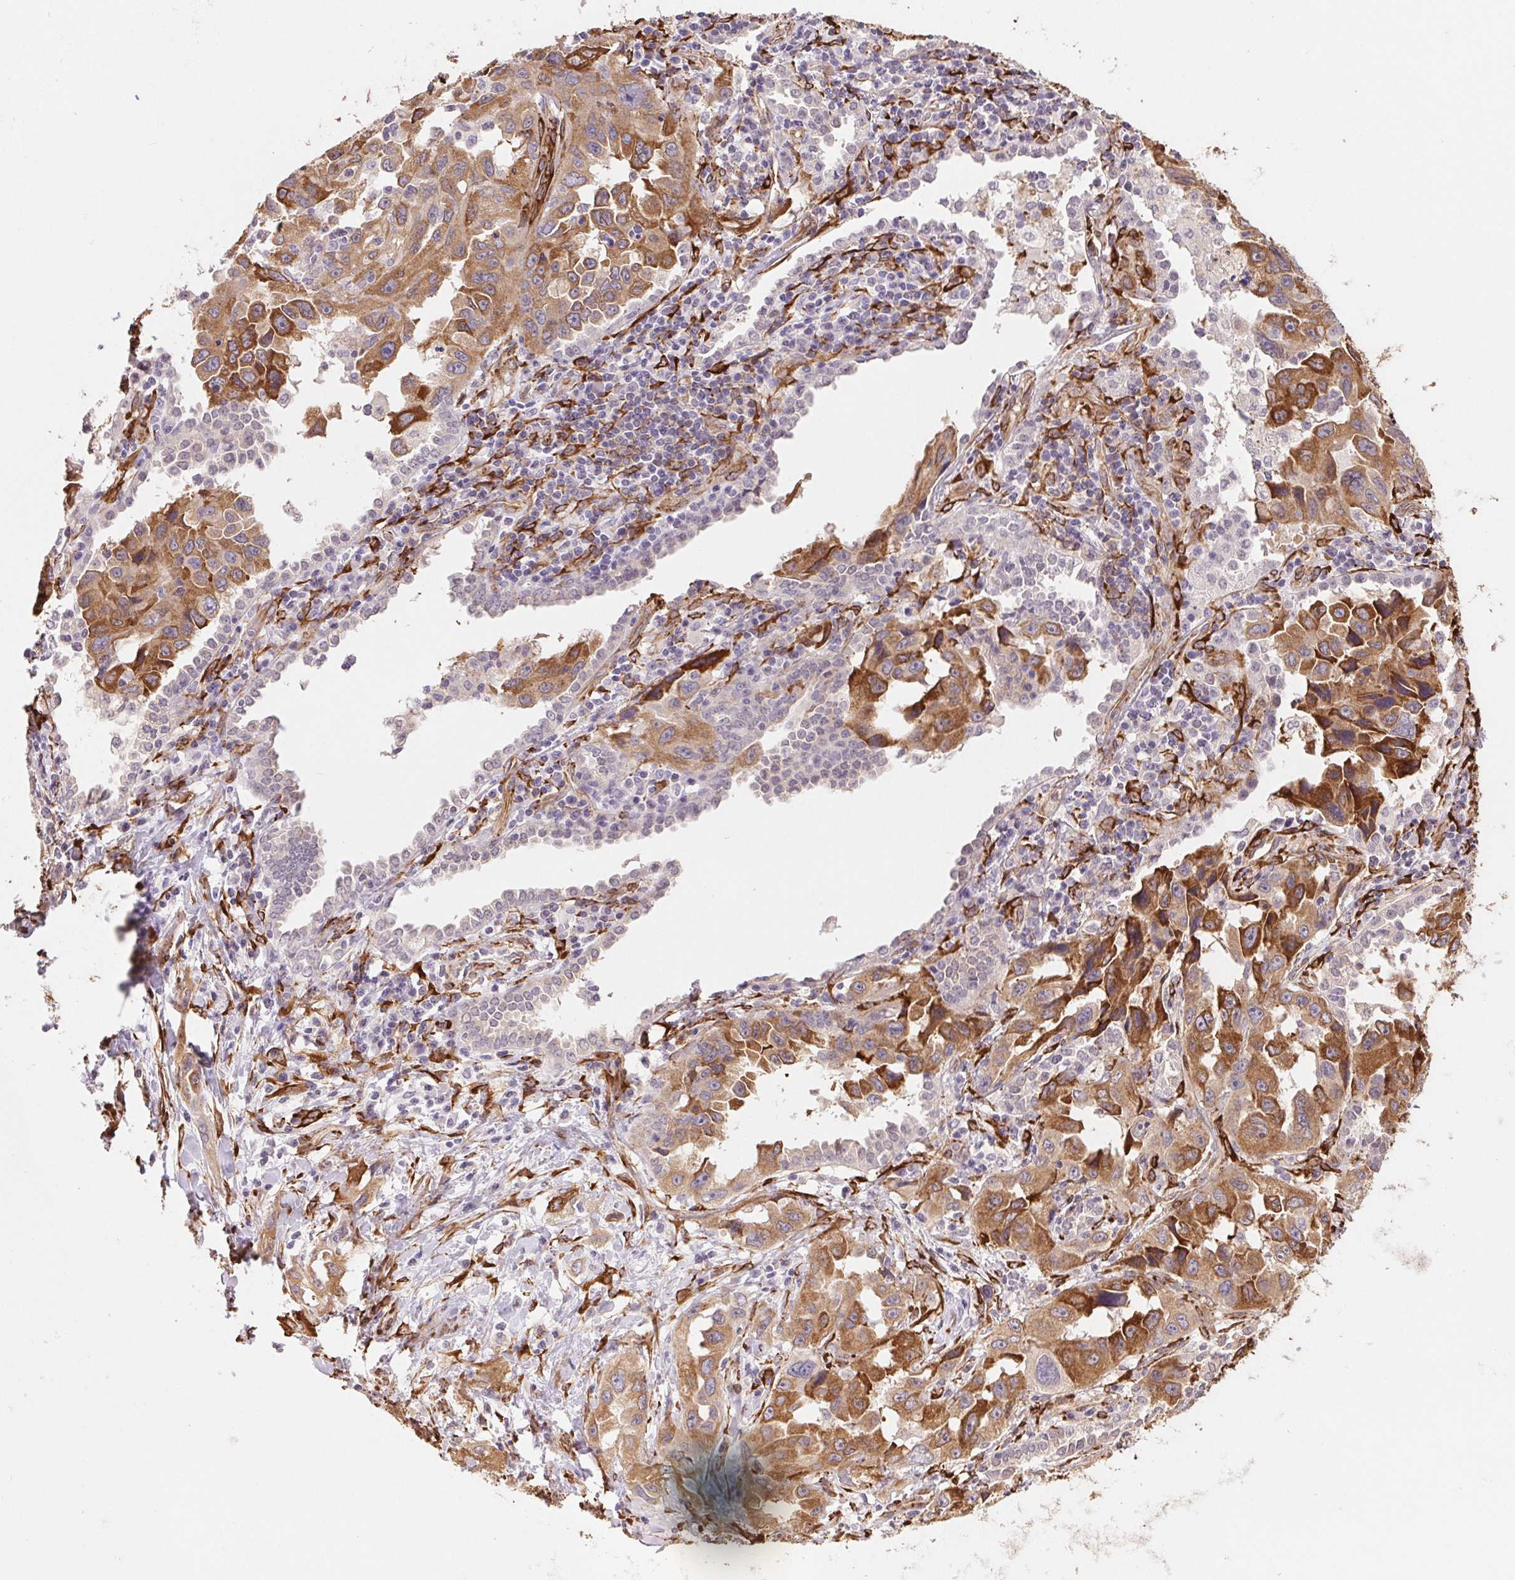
{"staining": {"intensity": "moderate", "quantity": ">75%", "location": "cytoplasmic/membranous"}, "tissue": "lung cancer", "cell_type": "Tumor cells", "image_type": "cancer", "snomed": [{"axis": "morphology", "description": "Adenocarcinoma, NOS"}, {"axis": "topography", "description": "Lung"}], "caption": "Immunohistochemistry (IHC) (DAB) staining of human lung adenocarcinoma exhibits moderate cytoplasmic/membranous protein staining in about >75% of tumor cells.", "gene": "FKBP10", "patient": {"sex": "female", "age": 73}}